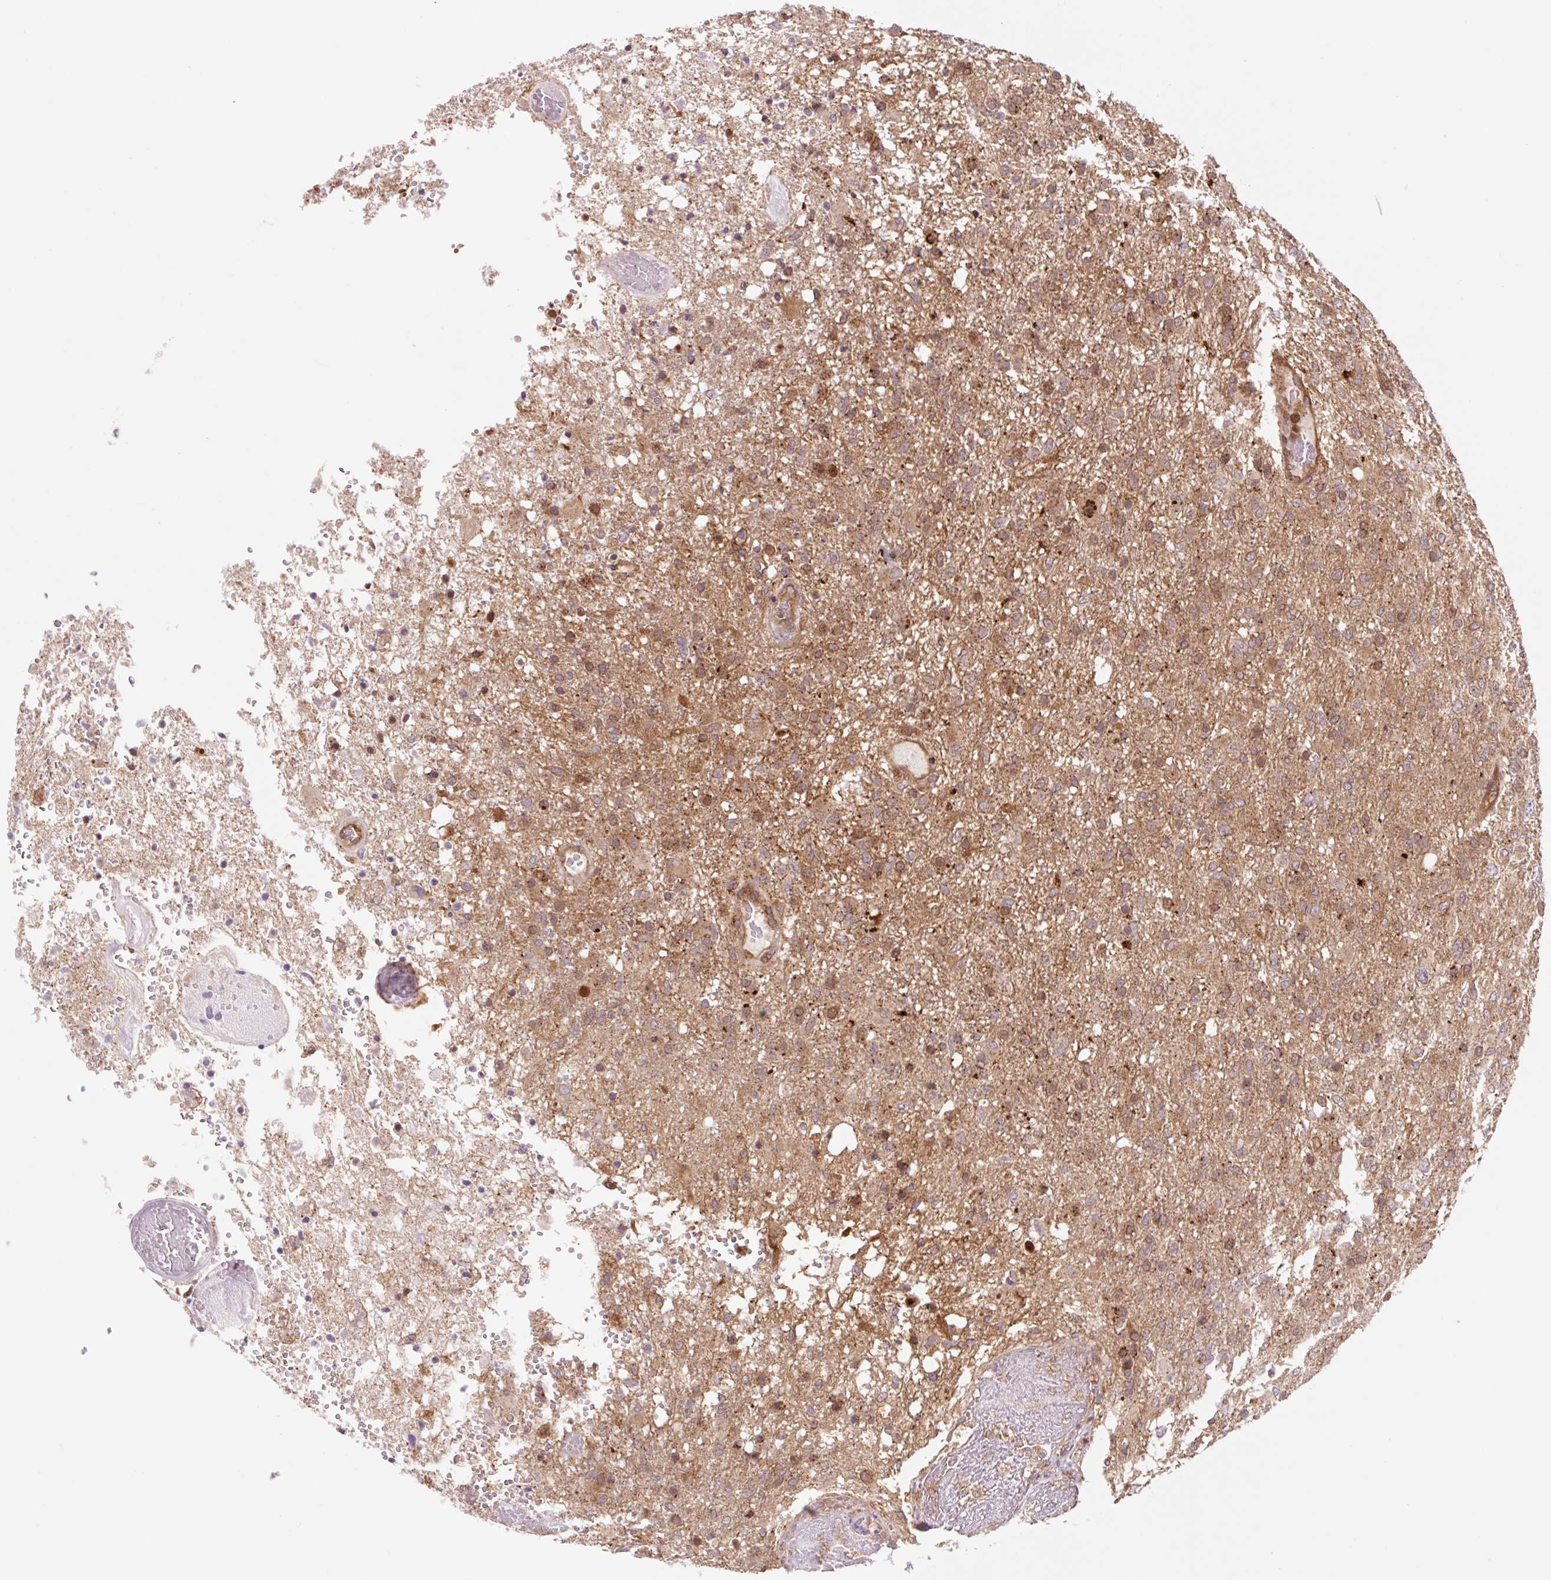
{"staining": {"intensity": "moderate", "quantity": ">75%", "location": "cytoplasmic/membranous"}, "tissue": "glioma", "cell_type": "Tumor cells", "image_type": "cancer", "snomed": [{"axis": "morphology", "description": "Glioma, malignant, High grade"}, {"axis": "topography", "description": "Brain"}], "caption": "A high-resolution image shows IHC staining of malignant glioma (high-grade), which shows moderate cytoplasmic/membranous positivity in approximately >75% of tumor cells.", "gene": "VPS4A", "patient": {"sex": "female", "age": 74}}